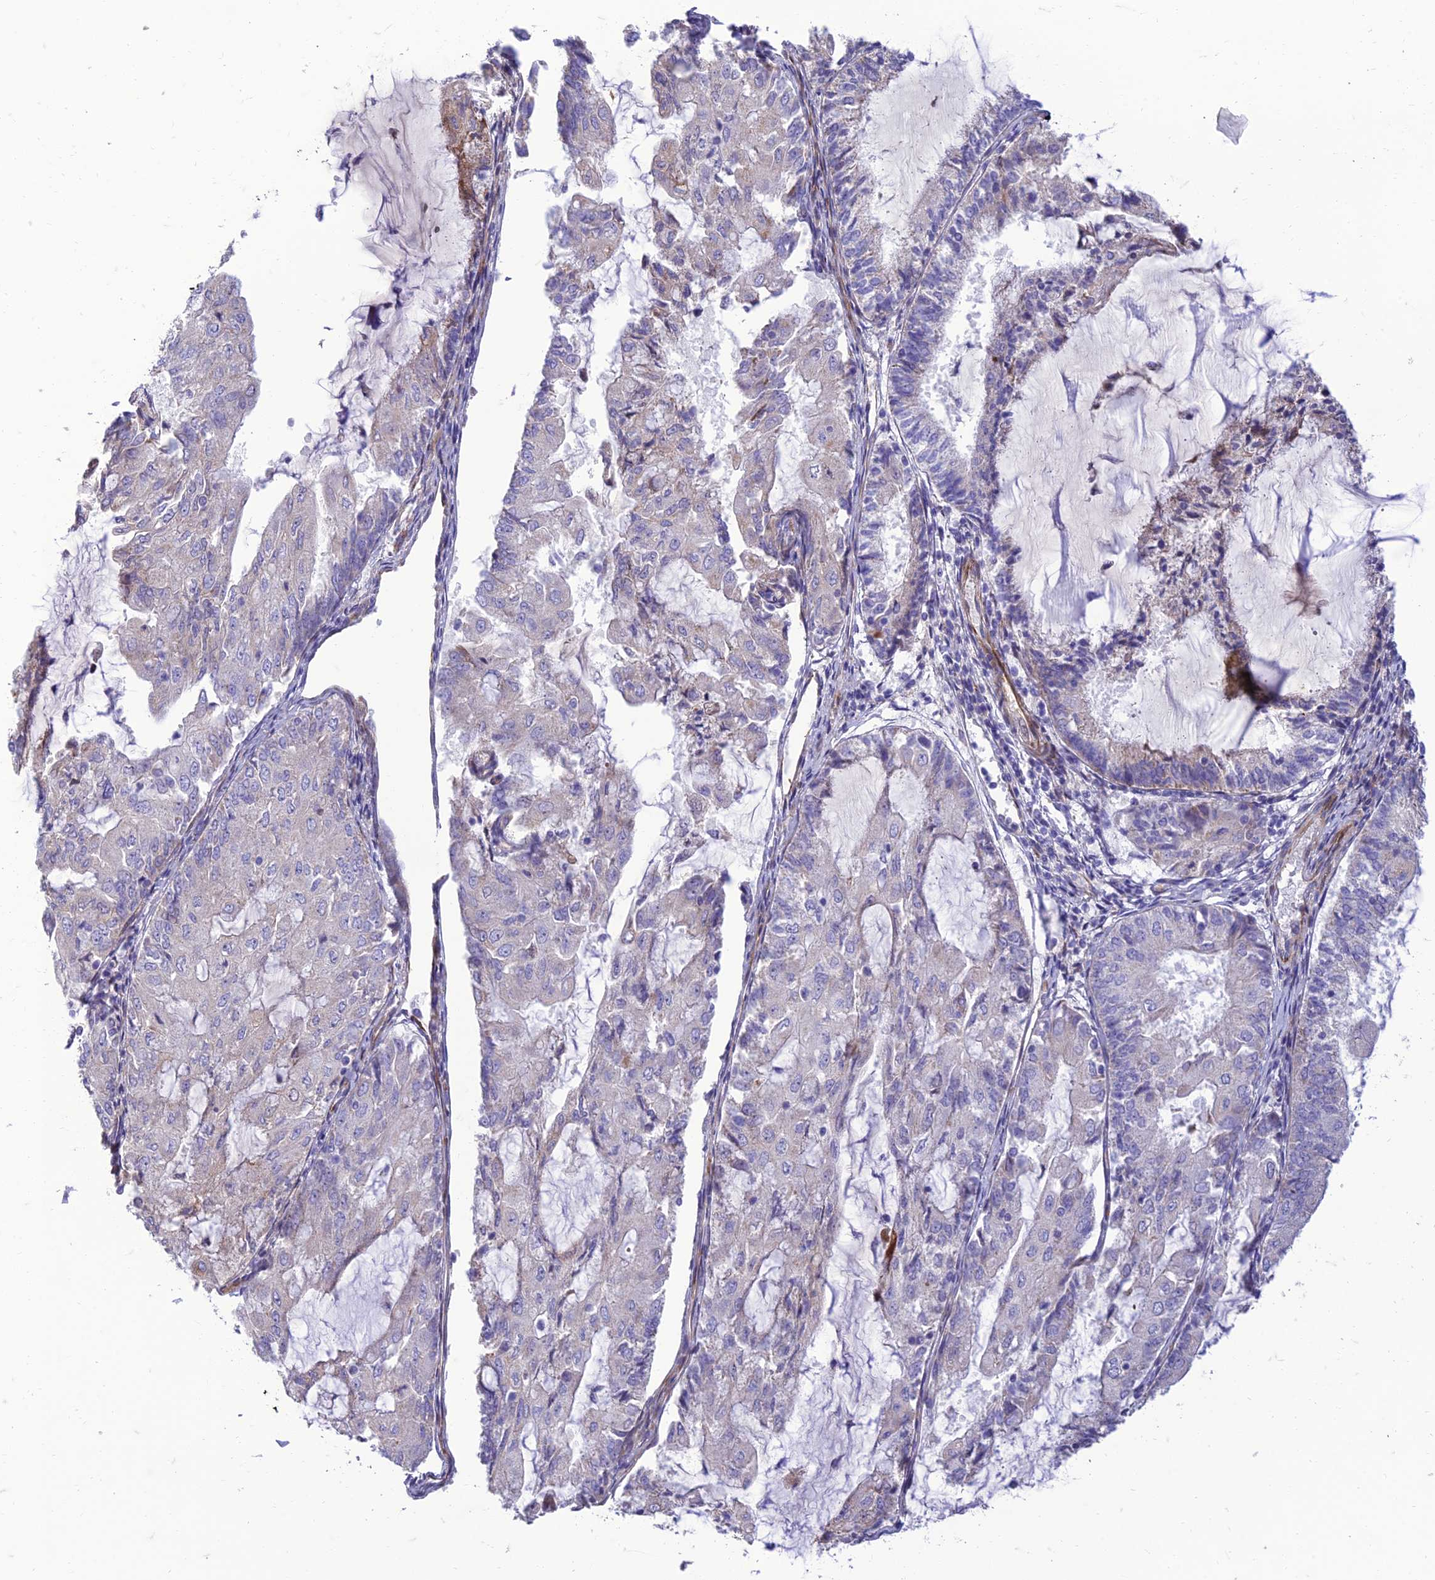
{"staining": {"intensity": "negative", "quantity": "none", "location": "none"}, "tissue": "endometrial cancer", "cell_type": "Tumor cells", "image_type": "cancer", "snomed": [{"axis": "morphology", "description": "Adenocarcinoma, NOS"}, {"axis": "topography", "description": "Endometrium"}], "caption": "Immunohistochemical staining of adenocarcinoma (endometrial) demonstrates no significant positivity in tumor cells. The staining is performed using DAB brown chromogen with nuclei counter-stained in using hematoxylin.", "gene": "SEL1L3", "patient": {"sex": "female", "age": 81}}